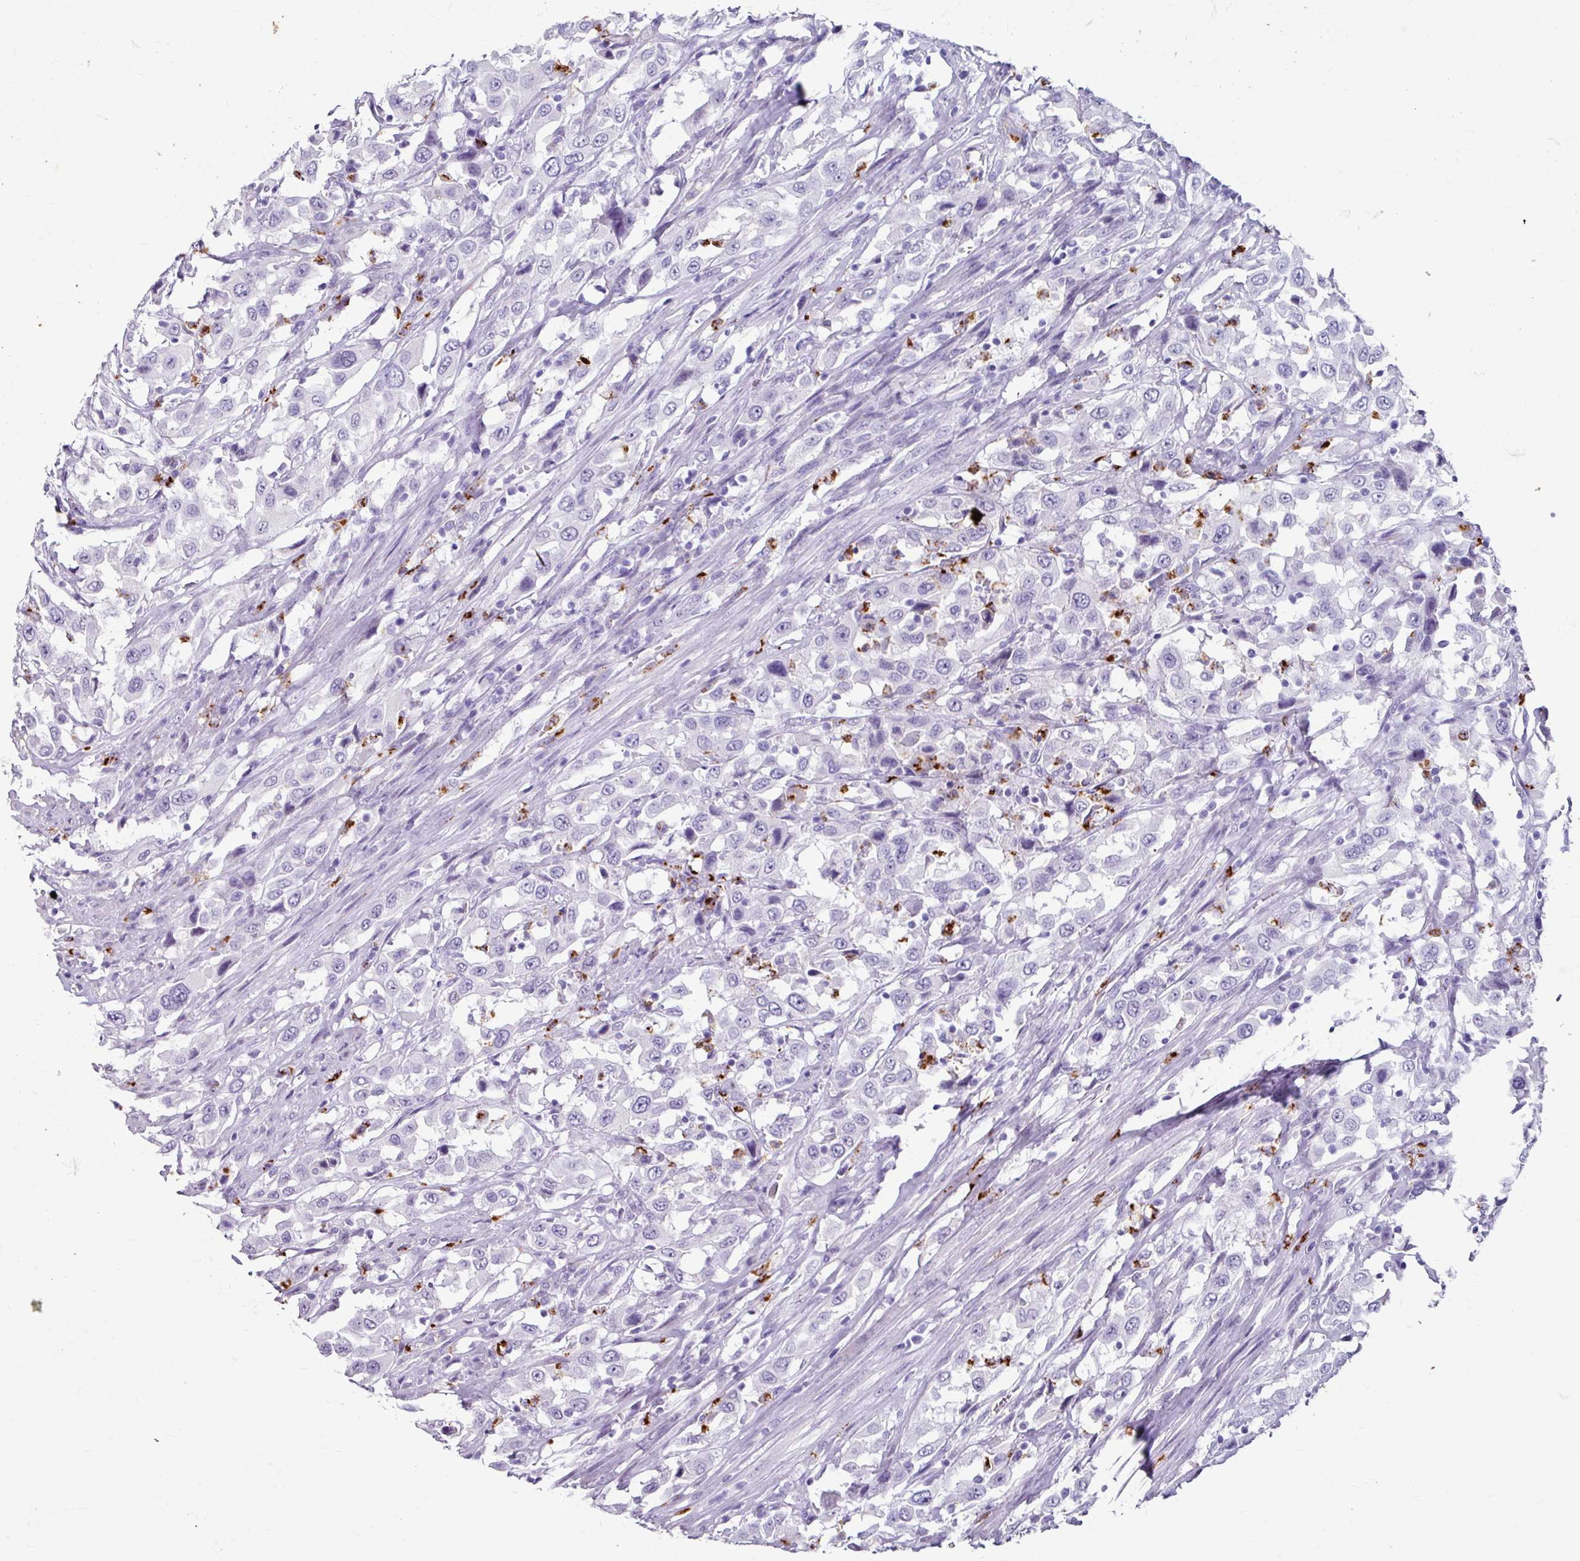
{"staining": {"intensity": "negative", "quantity": "none", "location": "none"}, "tissue": "urothelial cancer", "cell_type": "Tumor cells", "image_type": "cancer", "snomed": [{"axis": "morphology", "description": "Urothelial carcinoma, High grade"}, {"axis": "topography", "description": "Urinary bladder"}], "caption": "High-grade urothelial carcinoma was stained to show a protein in brown. There is no significant expression in tumor cells.", "gene": "ANKRD1", "patient": {"sex": "male", "age": 61}}